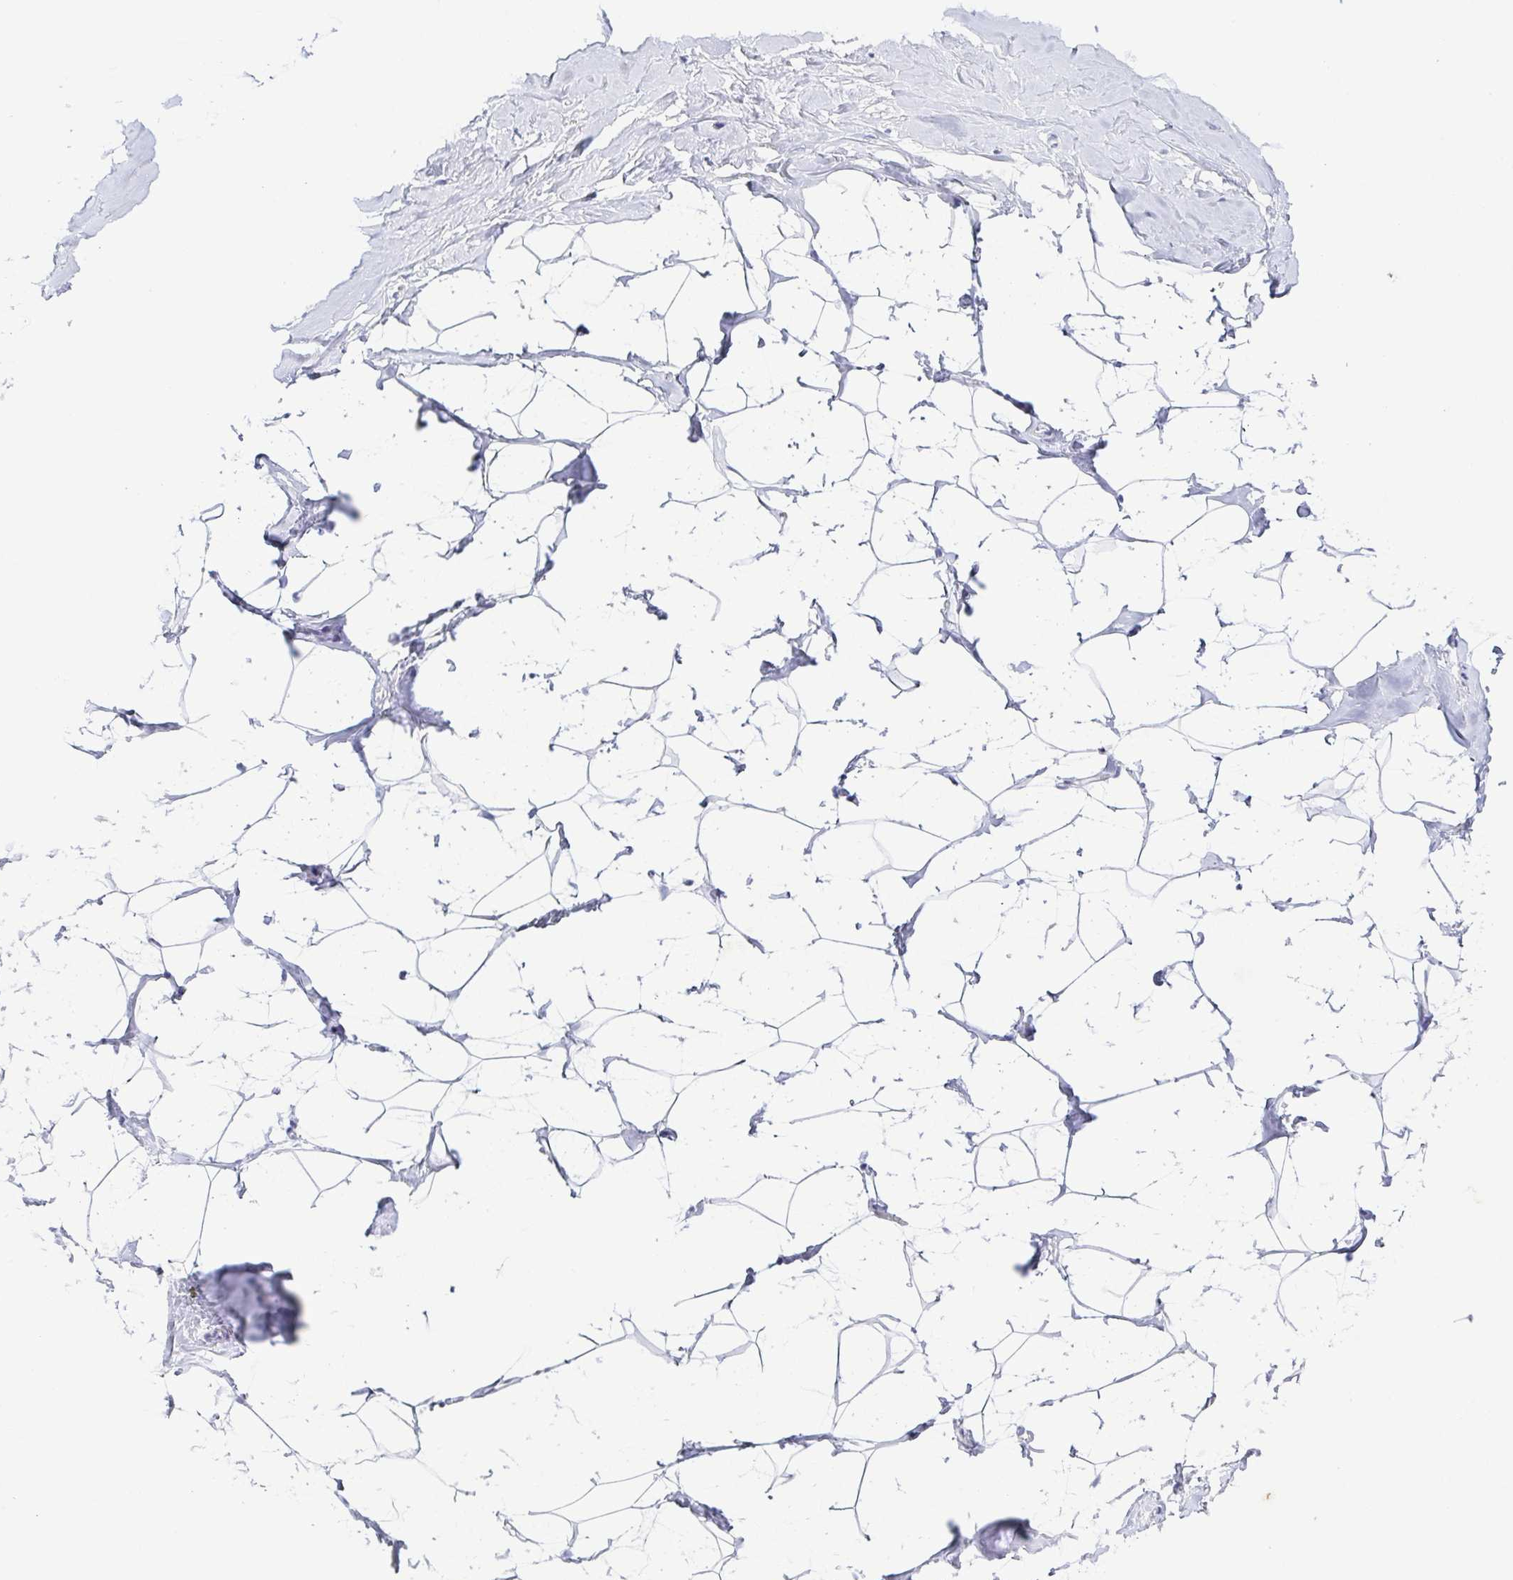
{"staining": {"intensity": "negative", "quantity": "none", "location": "none"}, "tissue": "breast", "cell_type": "Adipocytes", "image_type": "normal", "snomed": [{"axis": "morphology", "description": "Normal tissue, NOS"}, {"axis": "topography", "description": "Breast"}], "caption": "An immunohistochemistry (IHC) image of benign breast is shown. There is no staining in adipocytes of breast.", "gene": "ZG16B", "patient": {"sex": "female", "age": 32}}